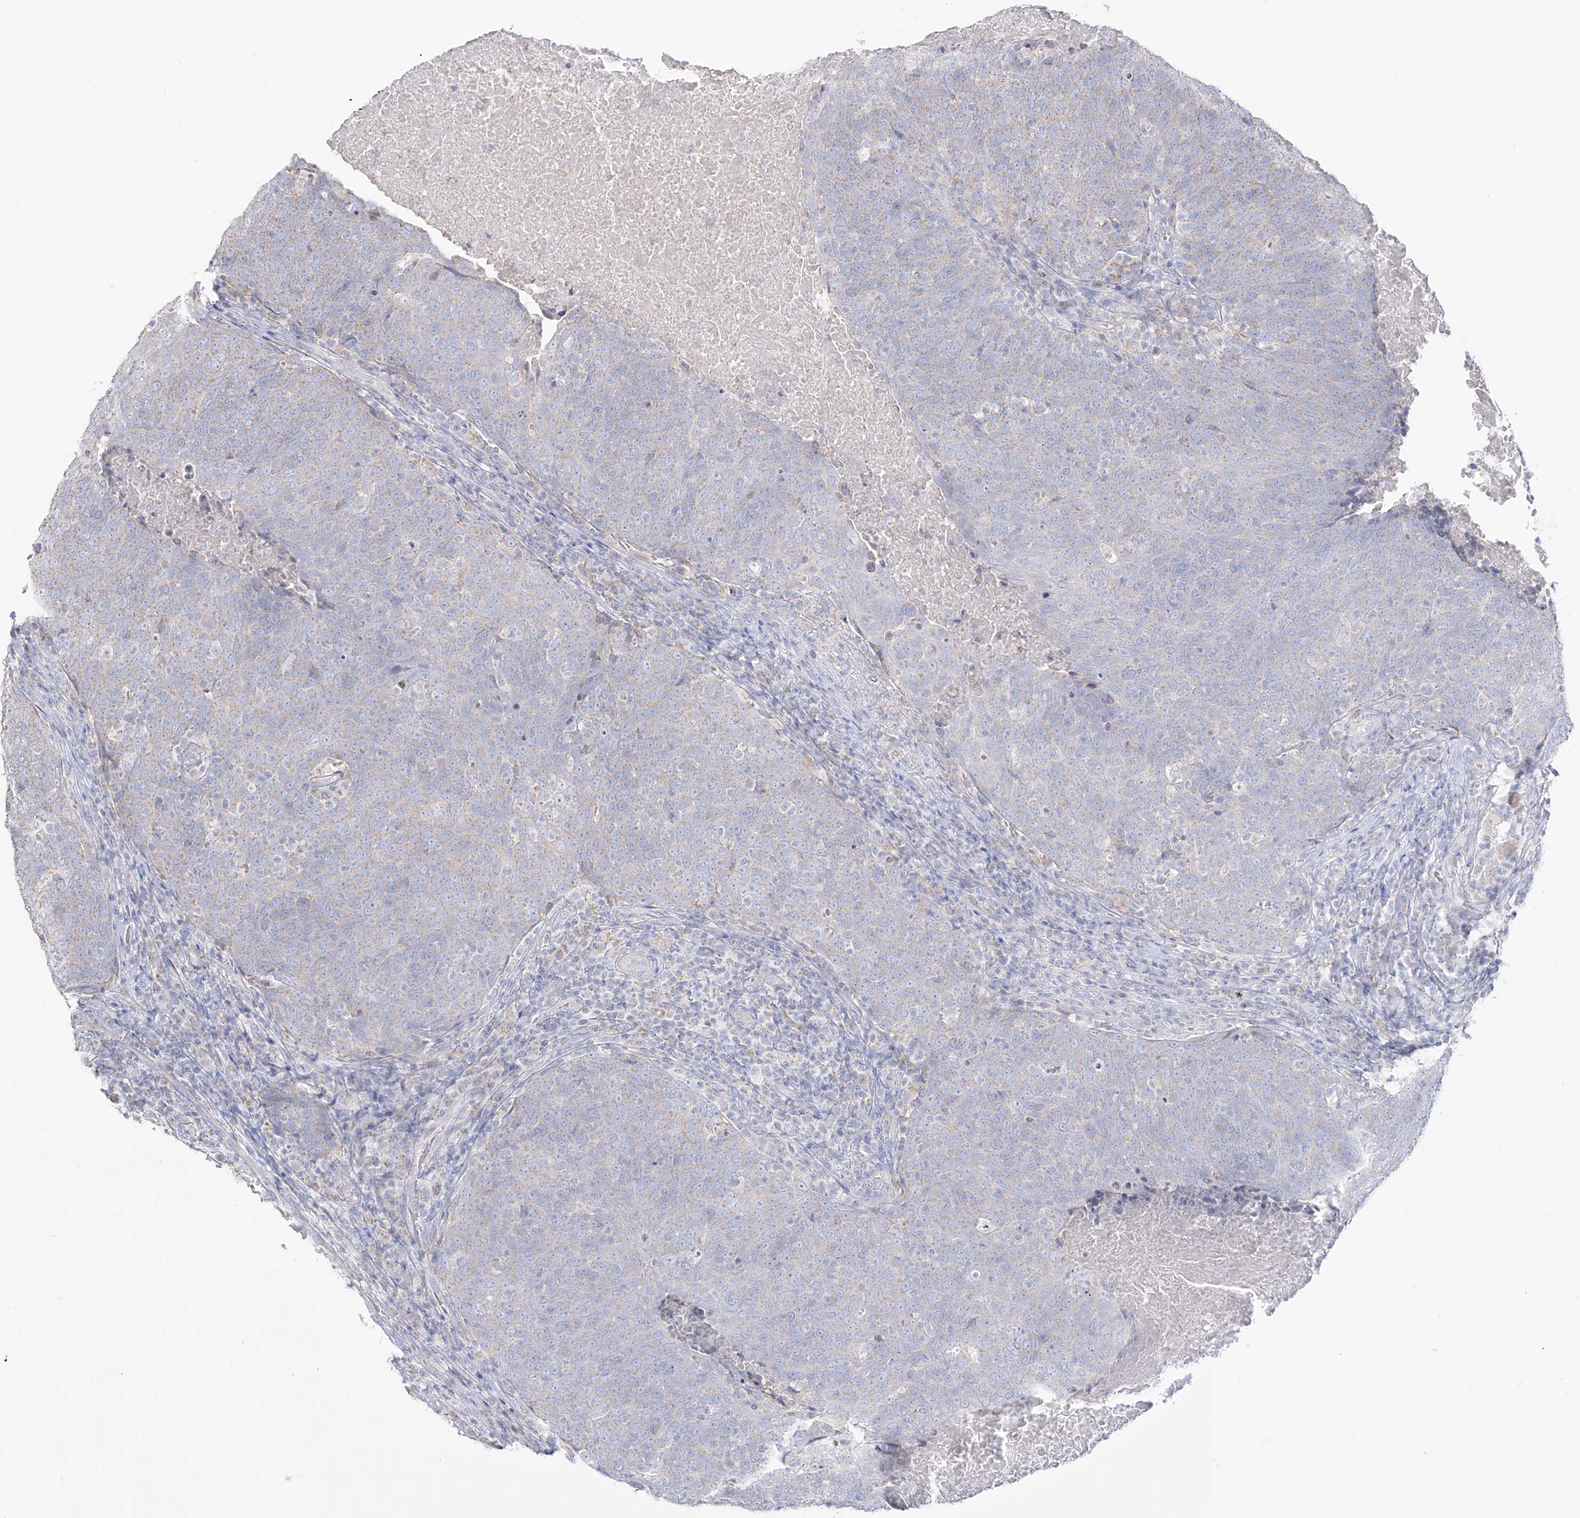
{"staining": {"intensity": "negative", "quantity": "none", "location": "none"}, "tissue": "head and neck cancer", "cell_type": "Tumor cells", "image_type": "cancer", "snomed": [{"axis": "morphology", "description": "Squamous cell carcinoma, NOS"}, {"axis": "morphology", "description": "Squamous cell carcinoma, metastatic, NOS"}, {"axis": "topography", "description": "Lymph node"}, {"axis": "topography", "description": "Head-Neck"}], "caption": "Head and neck cancer (squamous cell carcinoma) stained for a protein using immunohistochemistry displays no expression tumor cells.", "gene": "RCHY1", "patient": {"sex": "male", "age": 62}}